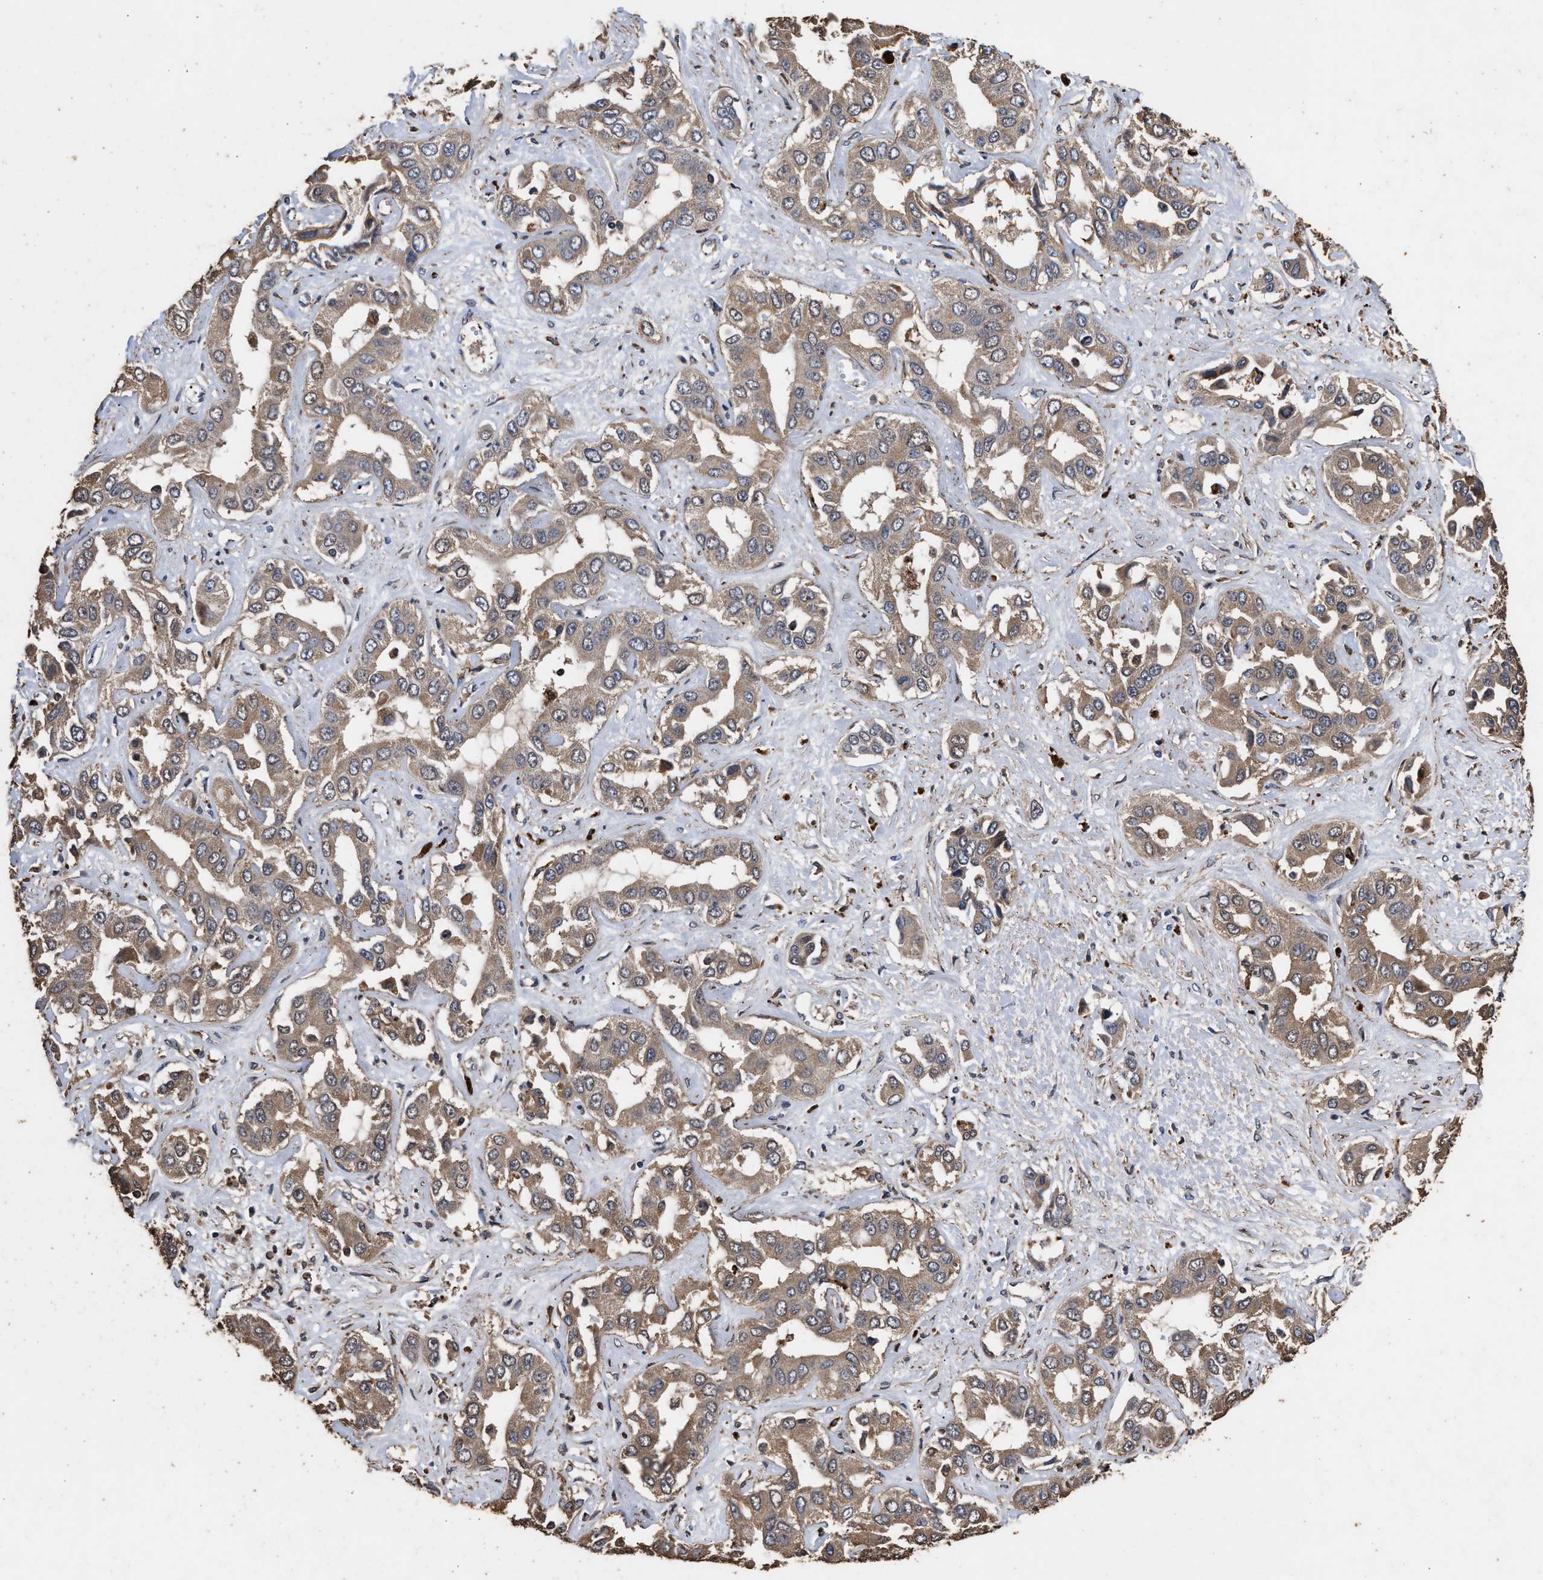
{"staining": {"intensity": "weak", "quantity": ">75%", "location": "cytoplasmic/membranous"}, "tissue": "liver cancer", "cell_type": "Tumor cells", "image_type": "cancer", "snomed": [{"axis": "morphology", "description": "Cholangiocarcinoma"}, {"axis": "topography", "description": "Liver"}], "caption": "Liver cancer (cholangiocarcinoma) stained with a brown dye displays weak cytoplasmic/membranous positive positivity in about >75% of tumor cells.", "gene": "KYAT1", "patient": {"sex": "female", "age": 52}}